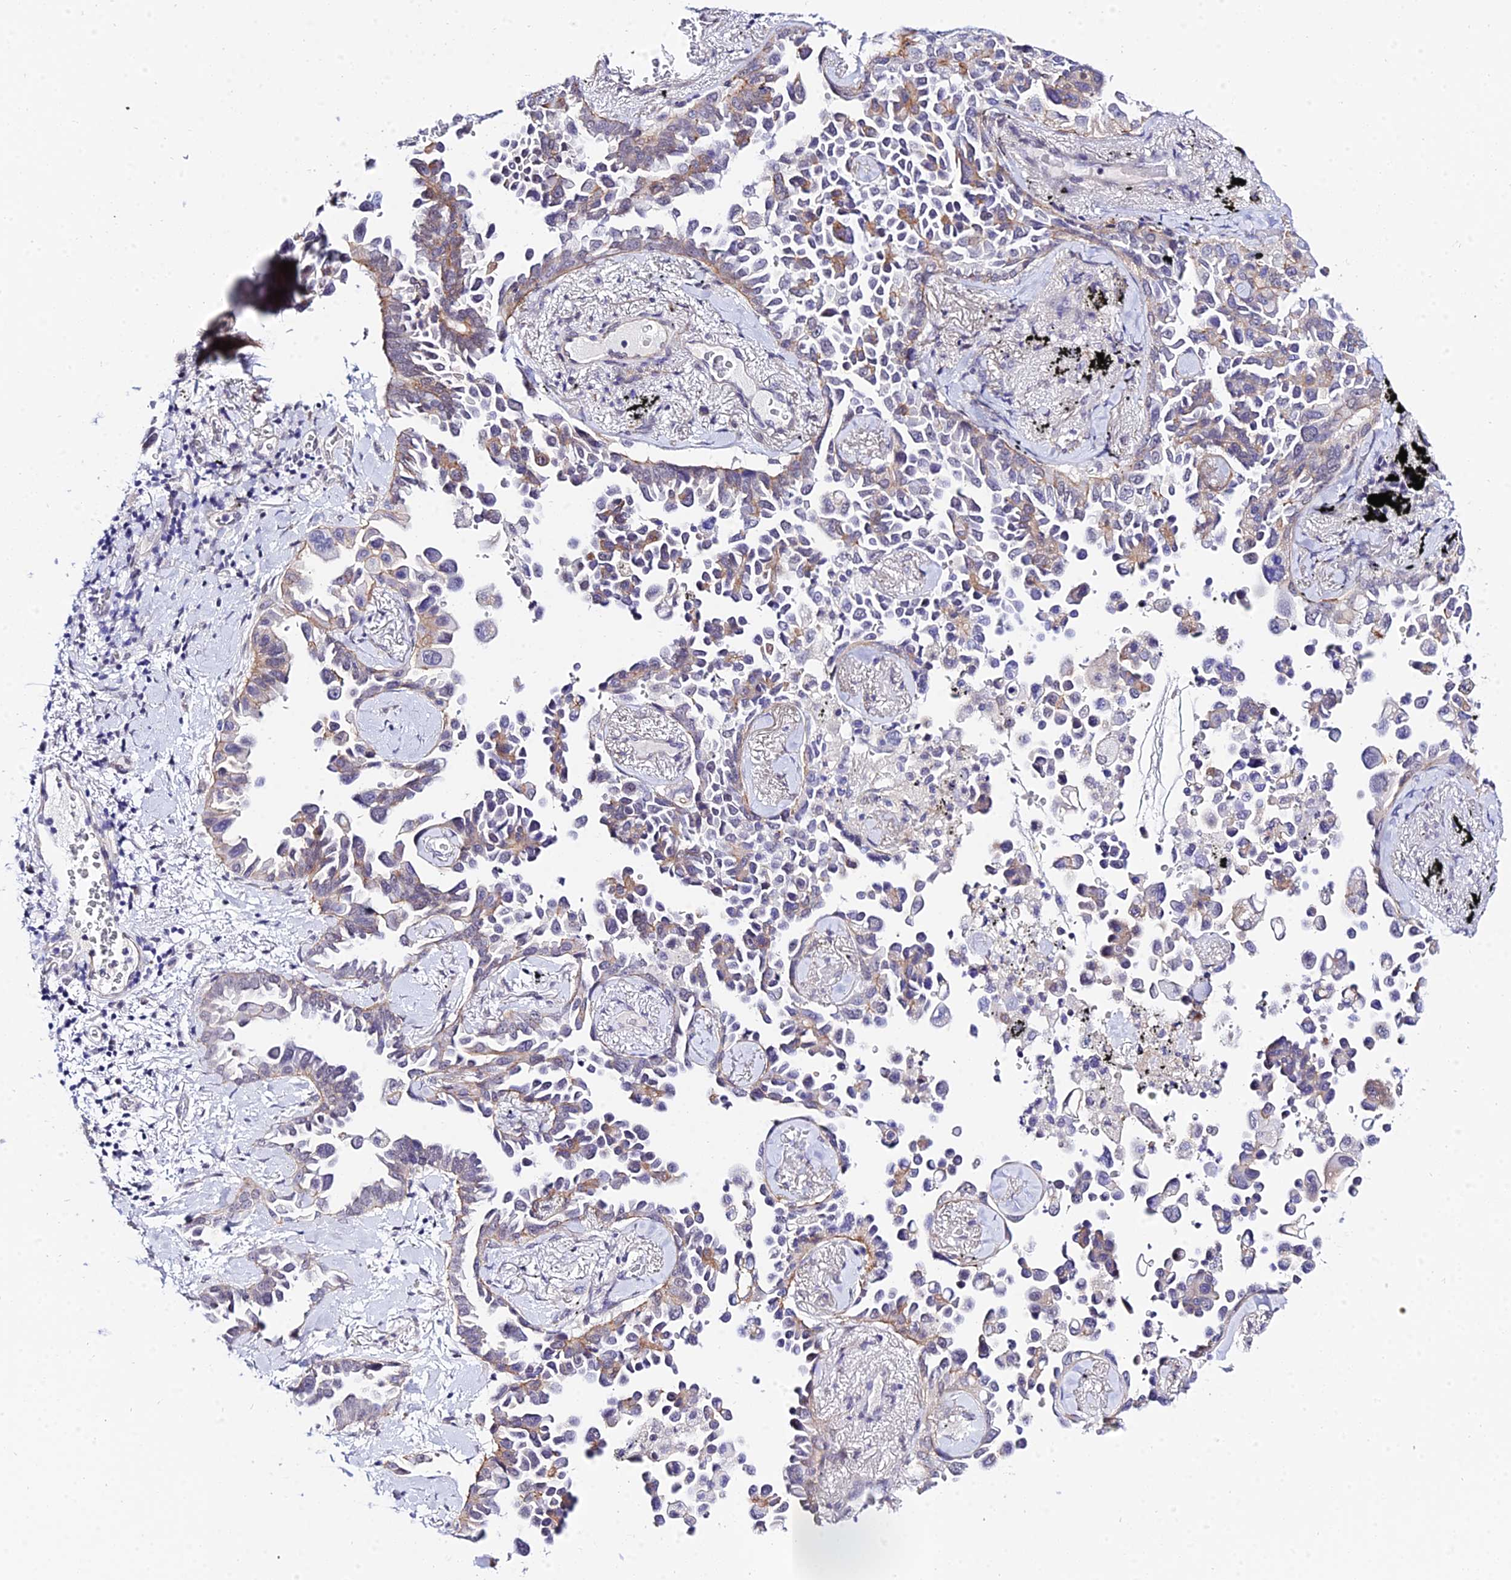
{"staining": {"intensity": "moderate", "quantity": "<25%", "location": "cytoplasmic/membranous"}, "tissue": "lung cancer", "cell_type": "Tumor cells", "image_type": "cancer", "snomed": [{"axis": "morphology", "description": "Adenocarcinoma, NOS"}, {"axis": "topography", "description": "Lung"}], "caption": "Lung cancer tissue reveals moderate cytoplasmic/membranous expression in about <25% of tumor cells, visualized by immunohistochemistry.", "gene": "ZNF628", "patient": {"sex": "female", "age": 67}}